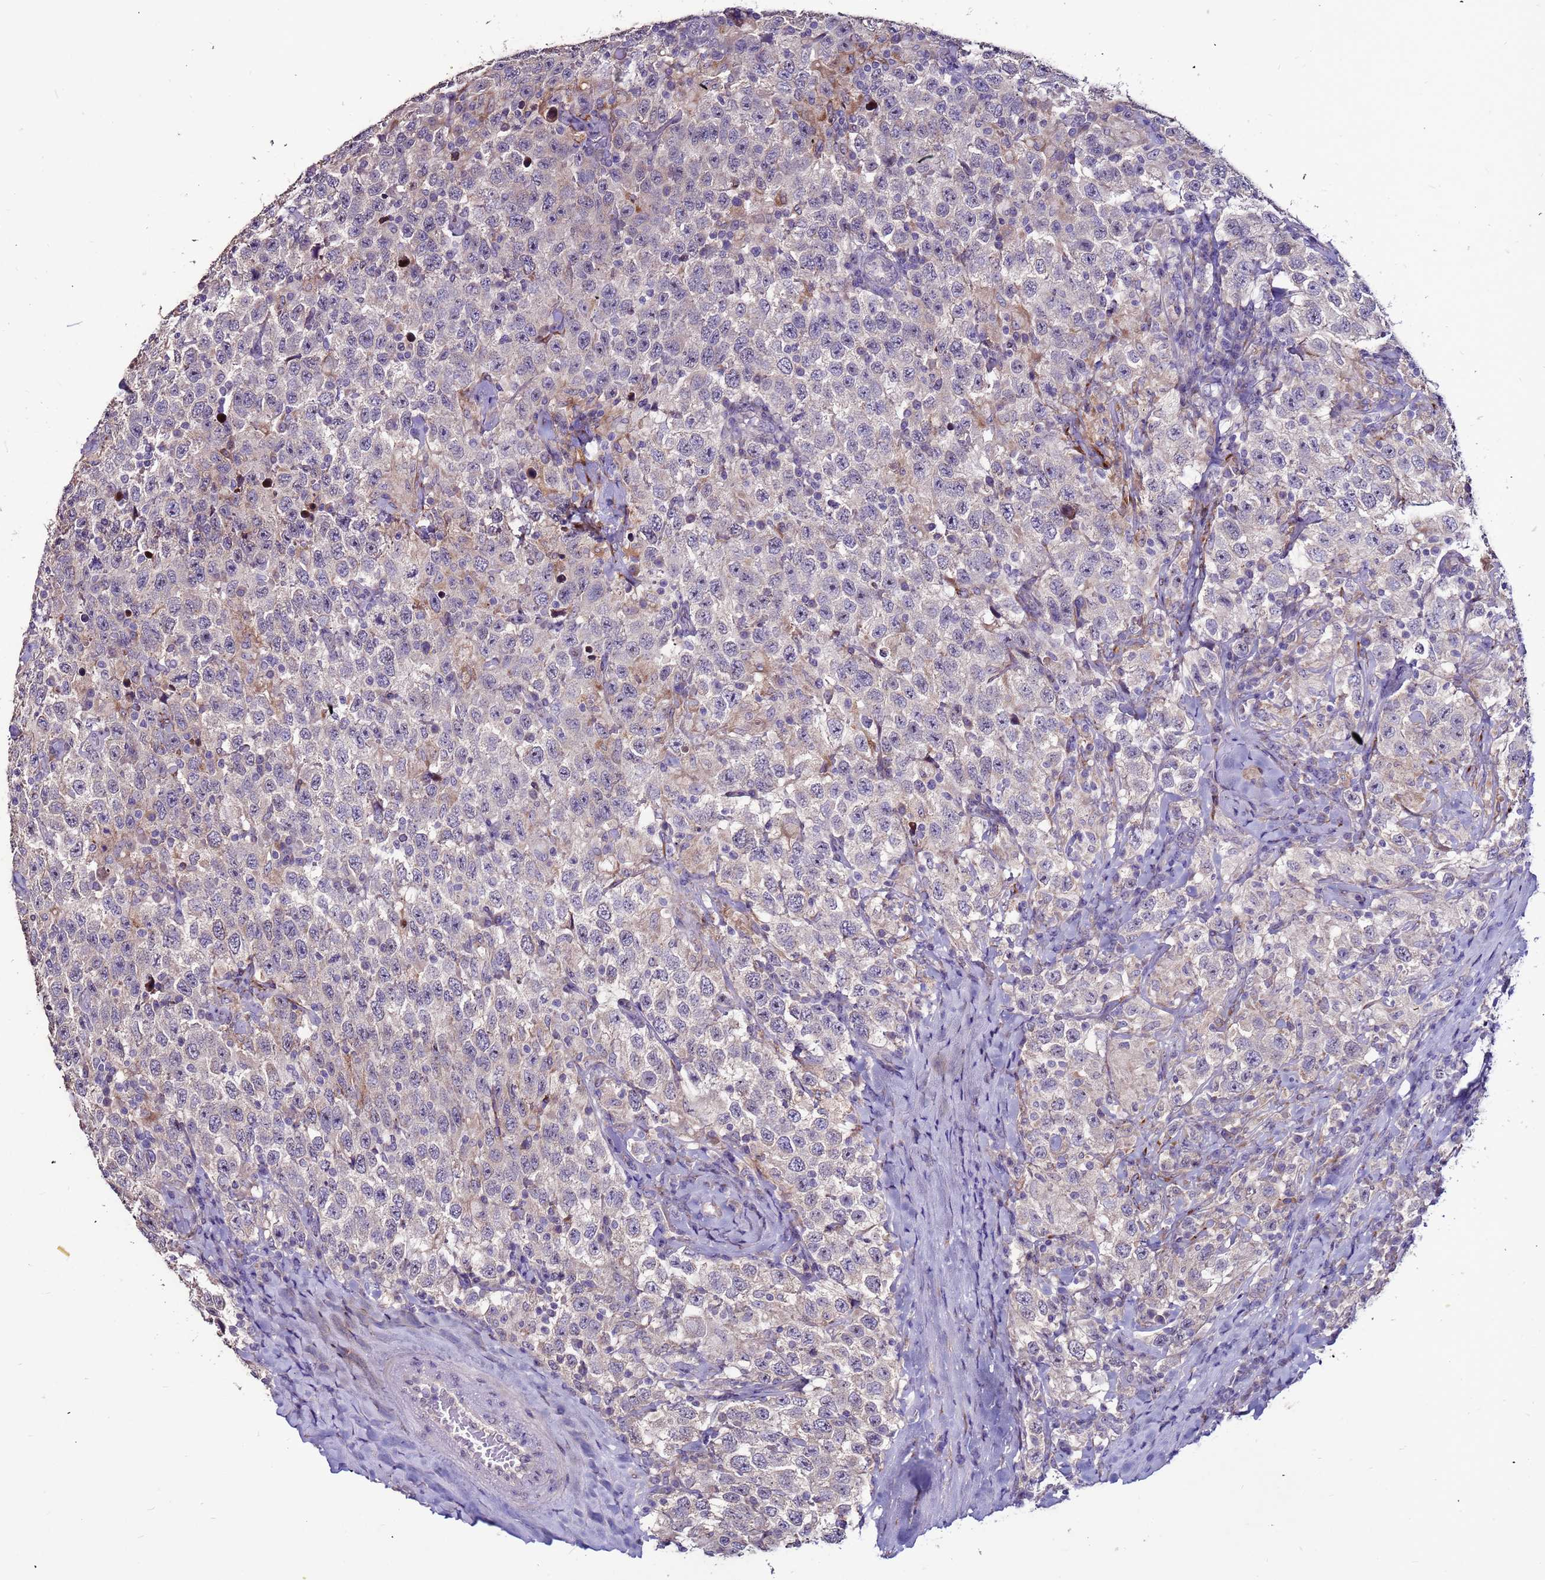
{"staining": {"intensity": "negative", "quantity": "none", "location": "none"}, "tissue": "testis cancer", "cell_type": "Tumor cells", "image_type": "cancer", "snomed": [{"axis": "morphology", "description": "Seminoma, NOS"}, {"axis": "topography", "description": "Testis"}], "caption": "A photomicrograph of human seminoma (testis) is negative for staining in tumor cells.", "gene": "SLC44A3", "patient": {"sex": "male", "age": 41}}